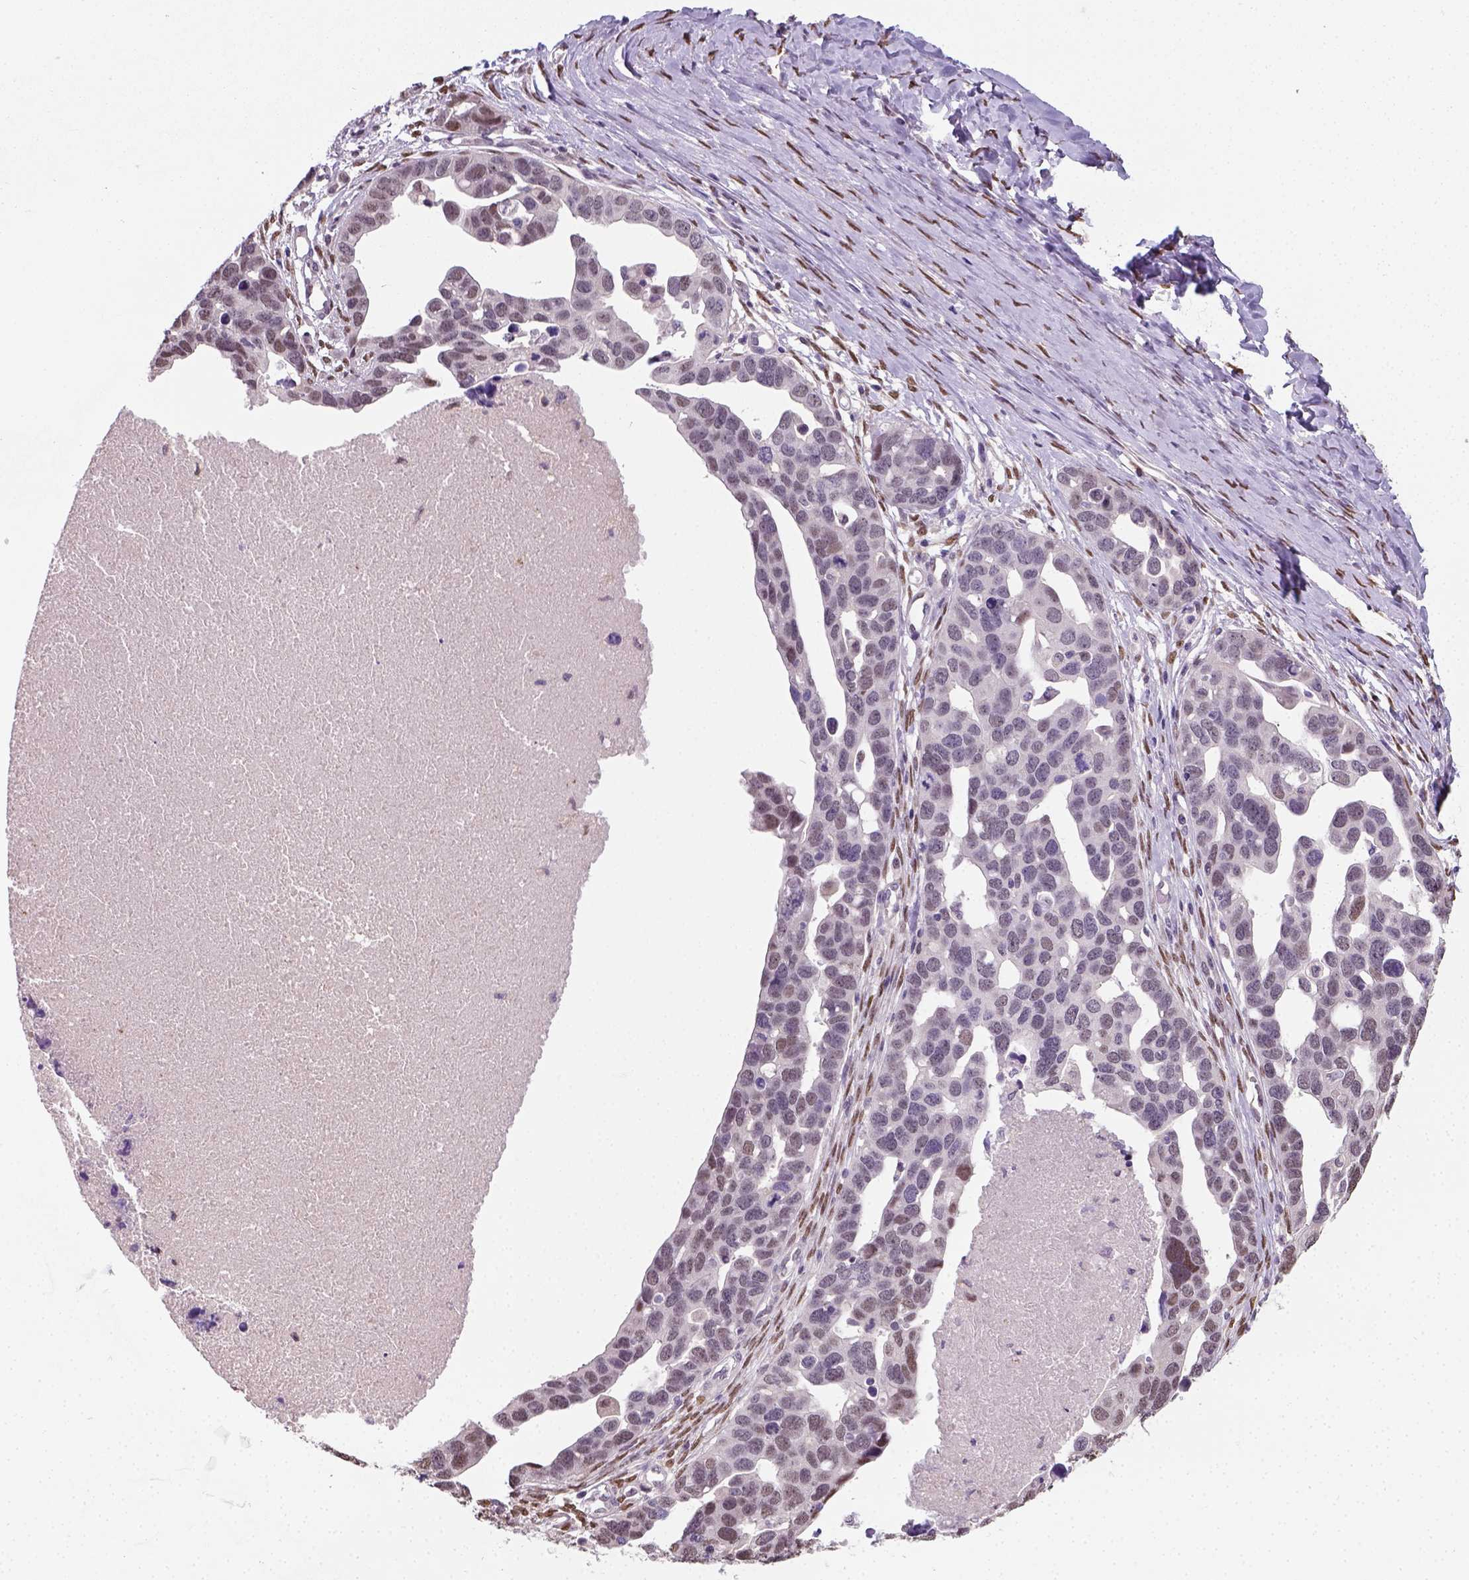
{"staining": {"intensity": "moderate", "quantity": "25%-75%", "location": "nuclear"}, "tissue": "ovarian cancer", "cell_type": "Tumor cells", "image_type": "cancer", "snomed": [{"axis": "morphology", "description": "Cystadenocarcinoma, serous, NOS"}, {"axis": "topography", "description": "Ovary"}], "caption": "Ovarian cancer was stained to show a protein in brown. There is medium levels of moderate nuclear positivity in about 25%-75% of tumor cells. The protein of interest is stained brown, and the nuclei are stained in blue (DAB IHC with brightfield microscopy, high magnification).", "gene": "C1orf112", "patient": {"sex": "female", "age": 54}}